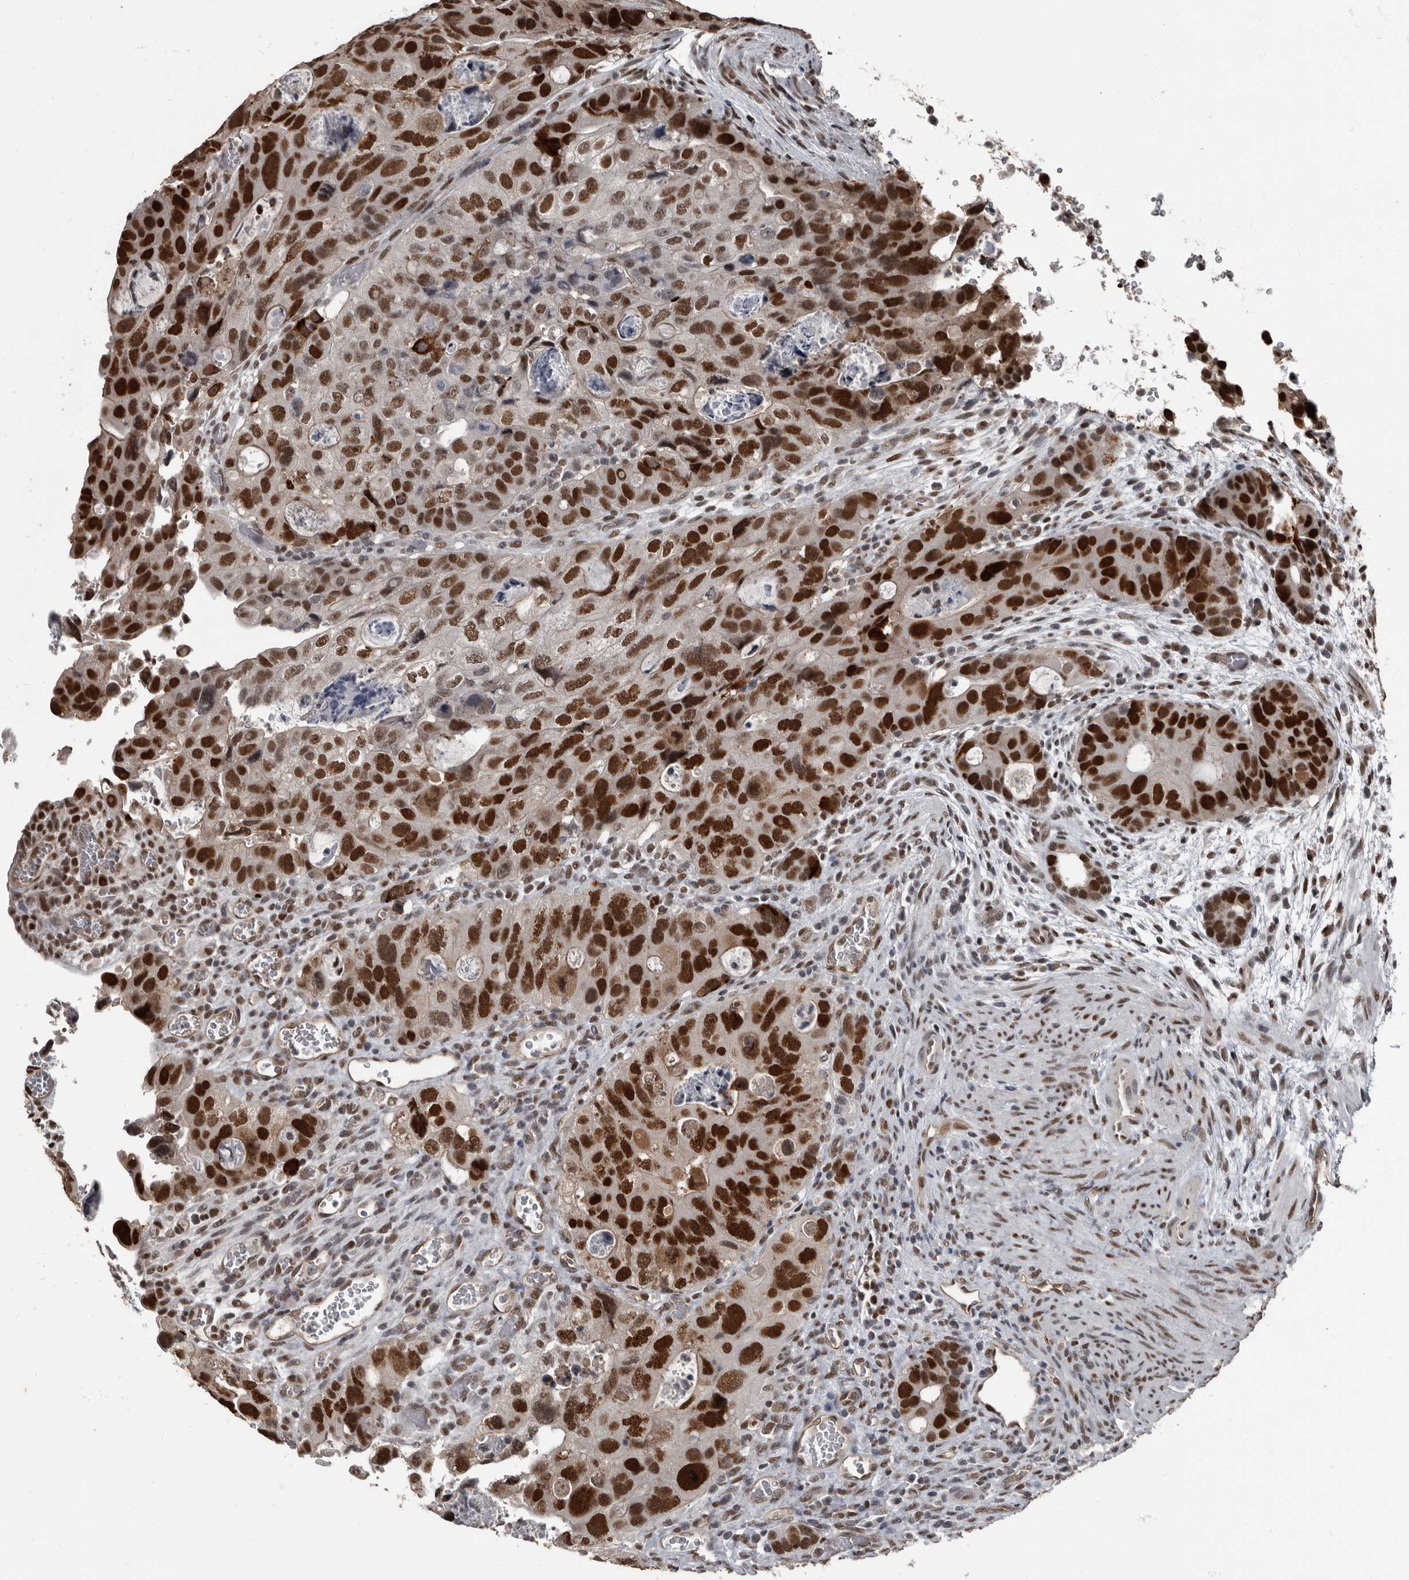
{"staining": {"intensity": "strong", "quantity": ">75%", "location": "nuclear"}, "tissue": "colorectal cancer", "cell_type": "Tumor cells", "image_type": "cancer", "snomed": [{"axis": "morphology", "description": "Adenocarcinoma, NOS"}, {"axis": "topography", "description": "Rectum"}], "caption": "This is a photomicrograph of IHC staining of colorectal adenocarcinoma, which shows strong expression in the nuclear of tumor cells.", "gene": "CHD1L", "patient": {"sex": "male", "age": 59}}